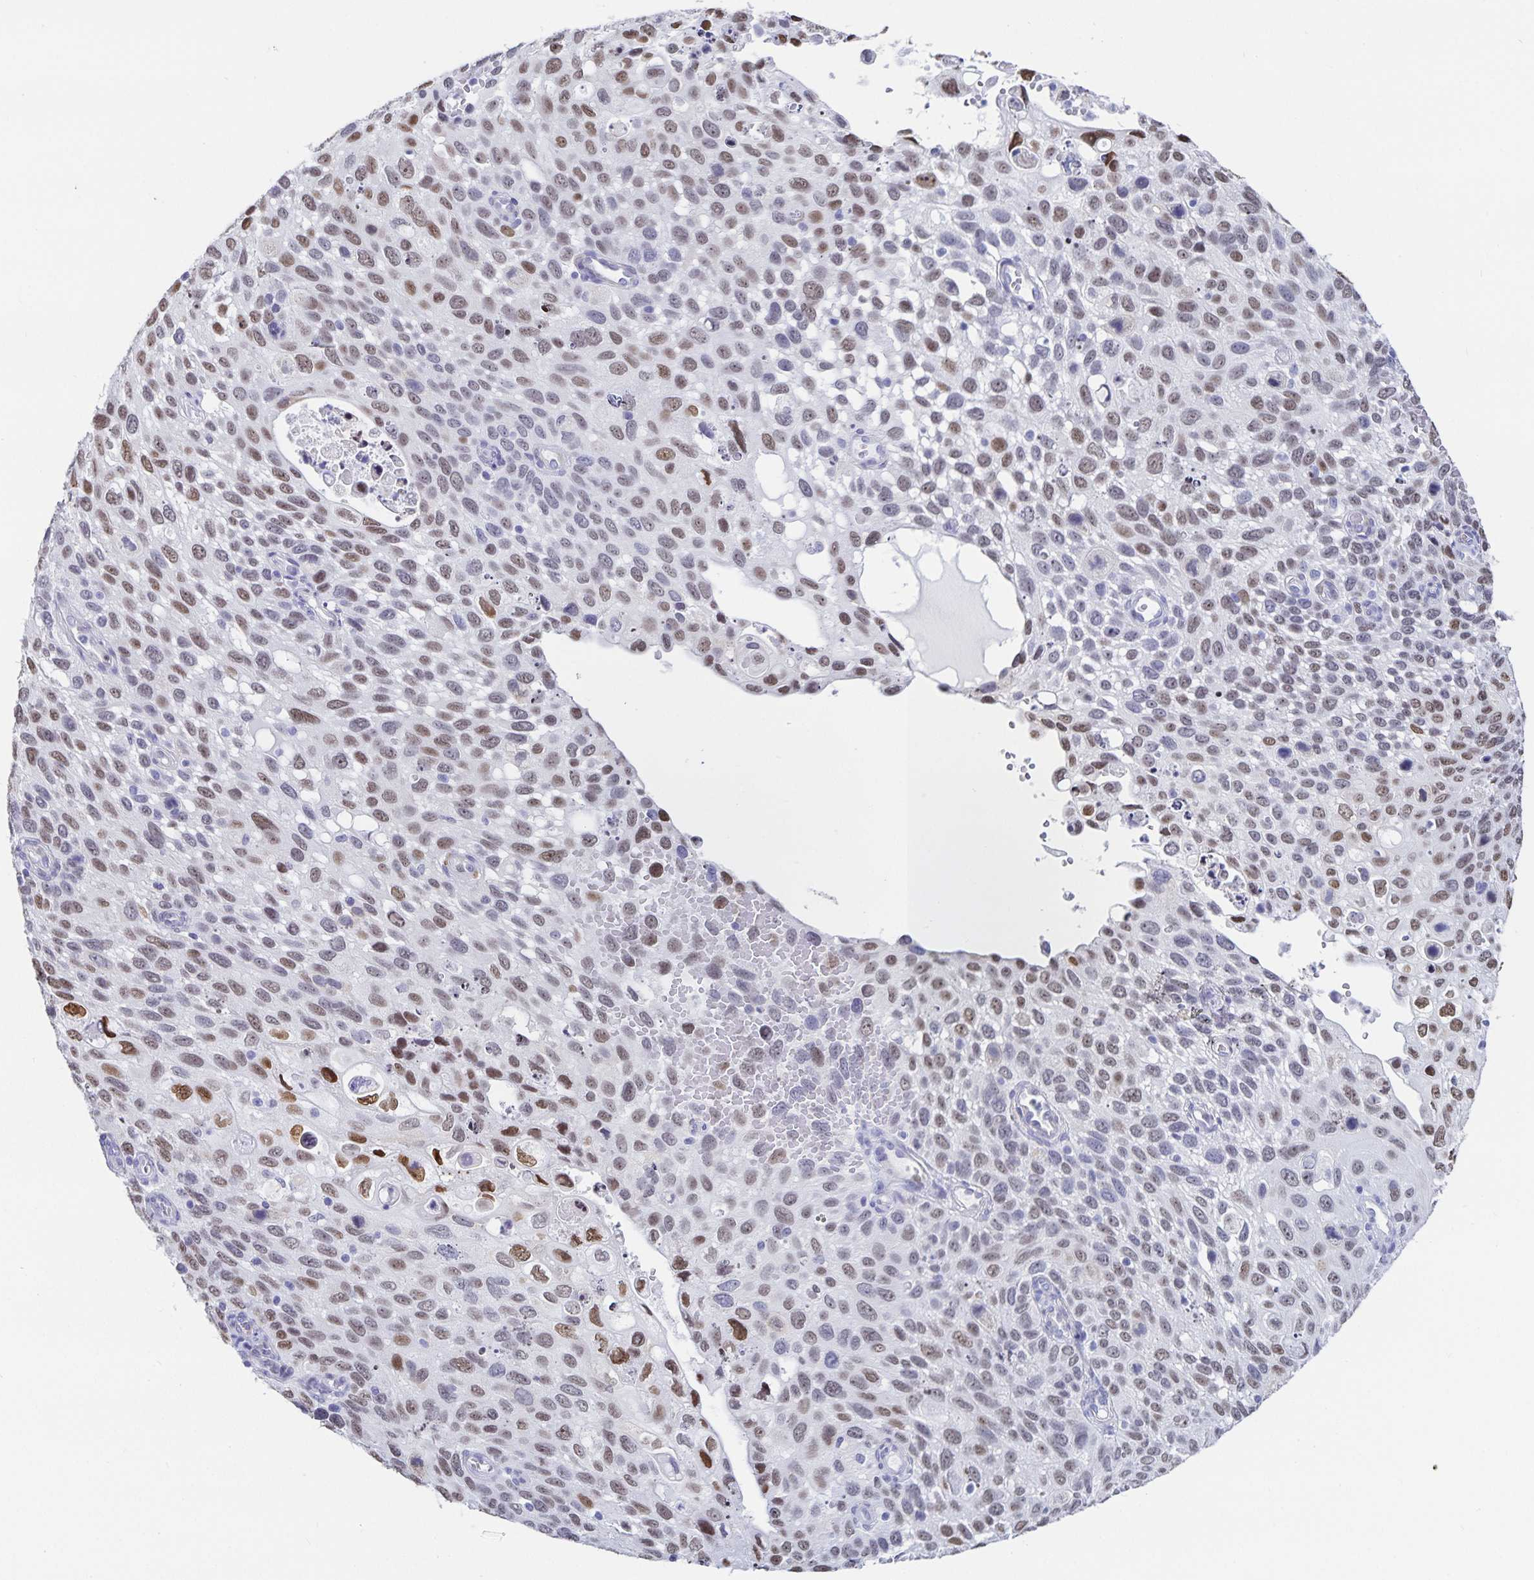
{"staining": {"intensity": "moderate", "quantity": "25%-75%", "location": "nuclear"}, "tissue": "cervical cancer", "cell_type": "Tumor cells", "image_type": "cancer", "snomed": [{"axis": "morphology", "description": "Squamous cell carcinoma, NOS"}, {"axis": "topography", "description": "Cervix"}], "caption": "This is a histology image of immunohistochemistry staining of cervical squamous cell carcinoma, which shows moderate positivity in the nuclear of tumor cells.", "gene": "HMGB3", "patient": {"sex": "female", "age": 70}}